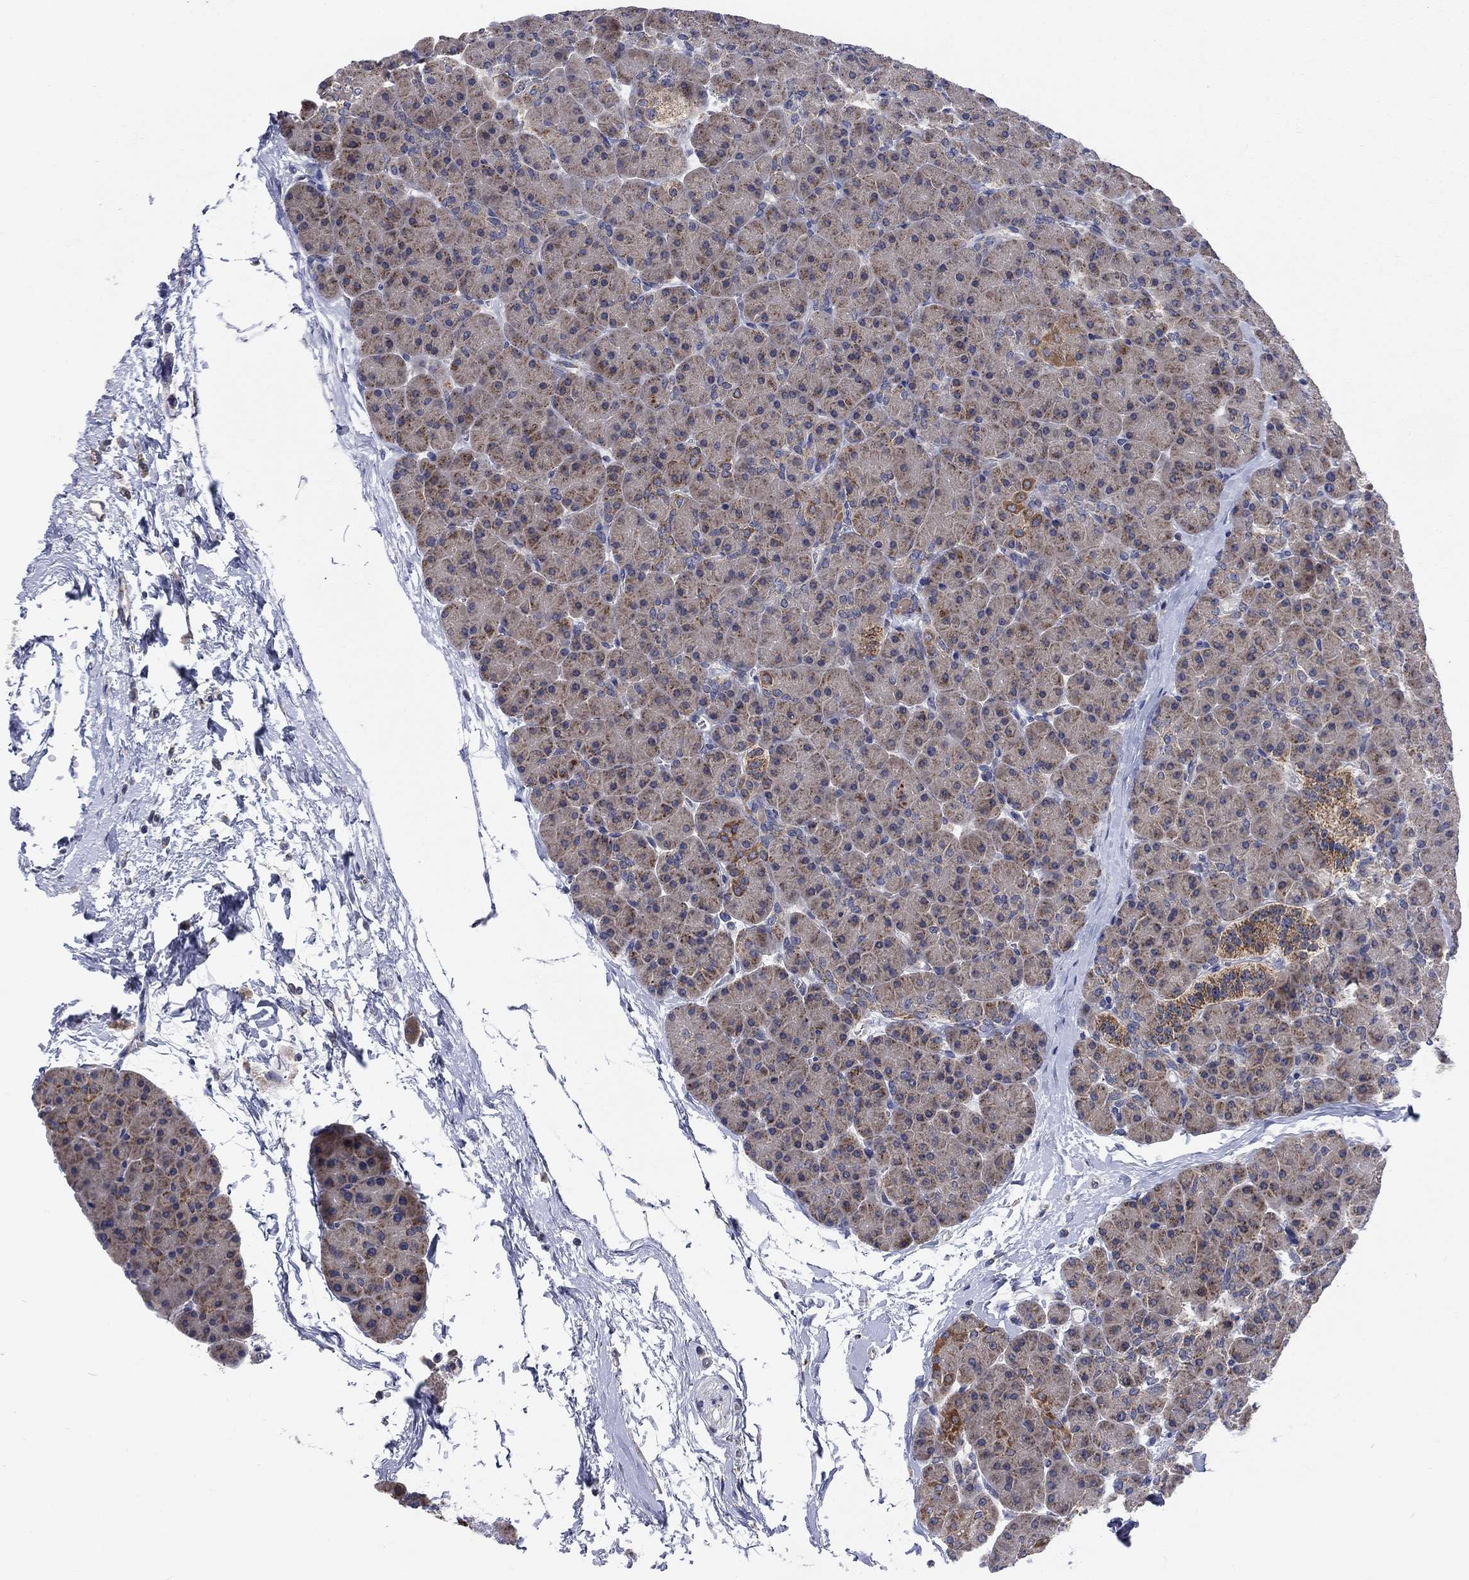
{"staining": {"intensity": "moderate", "quantity": "<25%", "location": "cytoplasmic/membranous"}, "tissue": "pancreas", "cell_type": "Exocrine glandular cells", "image_type": "normal", "snomed": [{"axis": "morphology", "description": "Normal tissue, NOS"}, {"axis": "topography", "description": "Pancreas"}], "caption": "Immunohistochemical staining of unremarkable pancreas demonstrates low levels of moderate cytoplasmic/membranous staining in approximately <25% of exocrine glandular cells. Immunohistochemistry stains the protein of interest in brown and the nuclei are stained blue.", "gene": "NME7", "patient": {"sex": "female", "age": 44}}